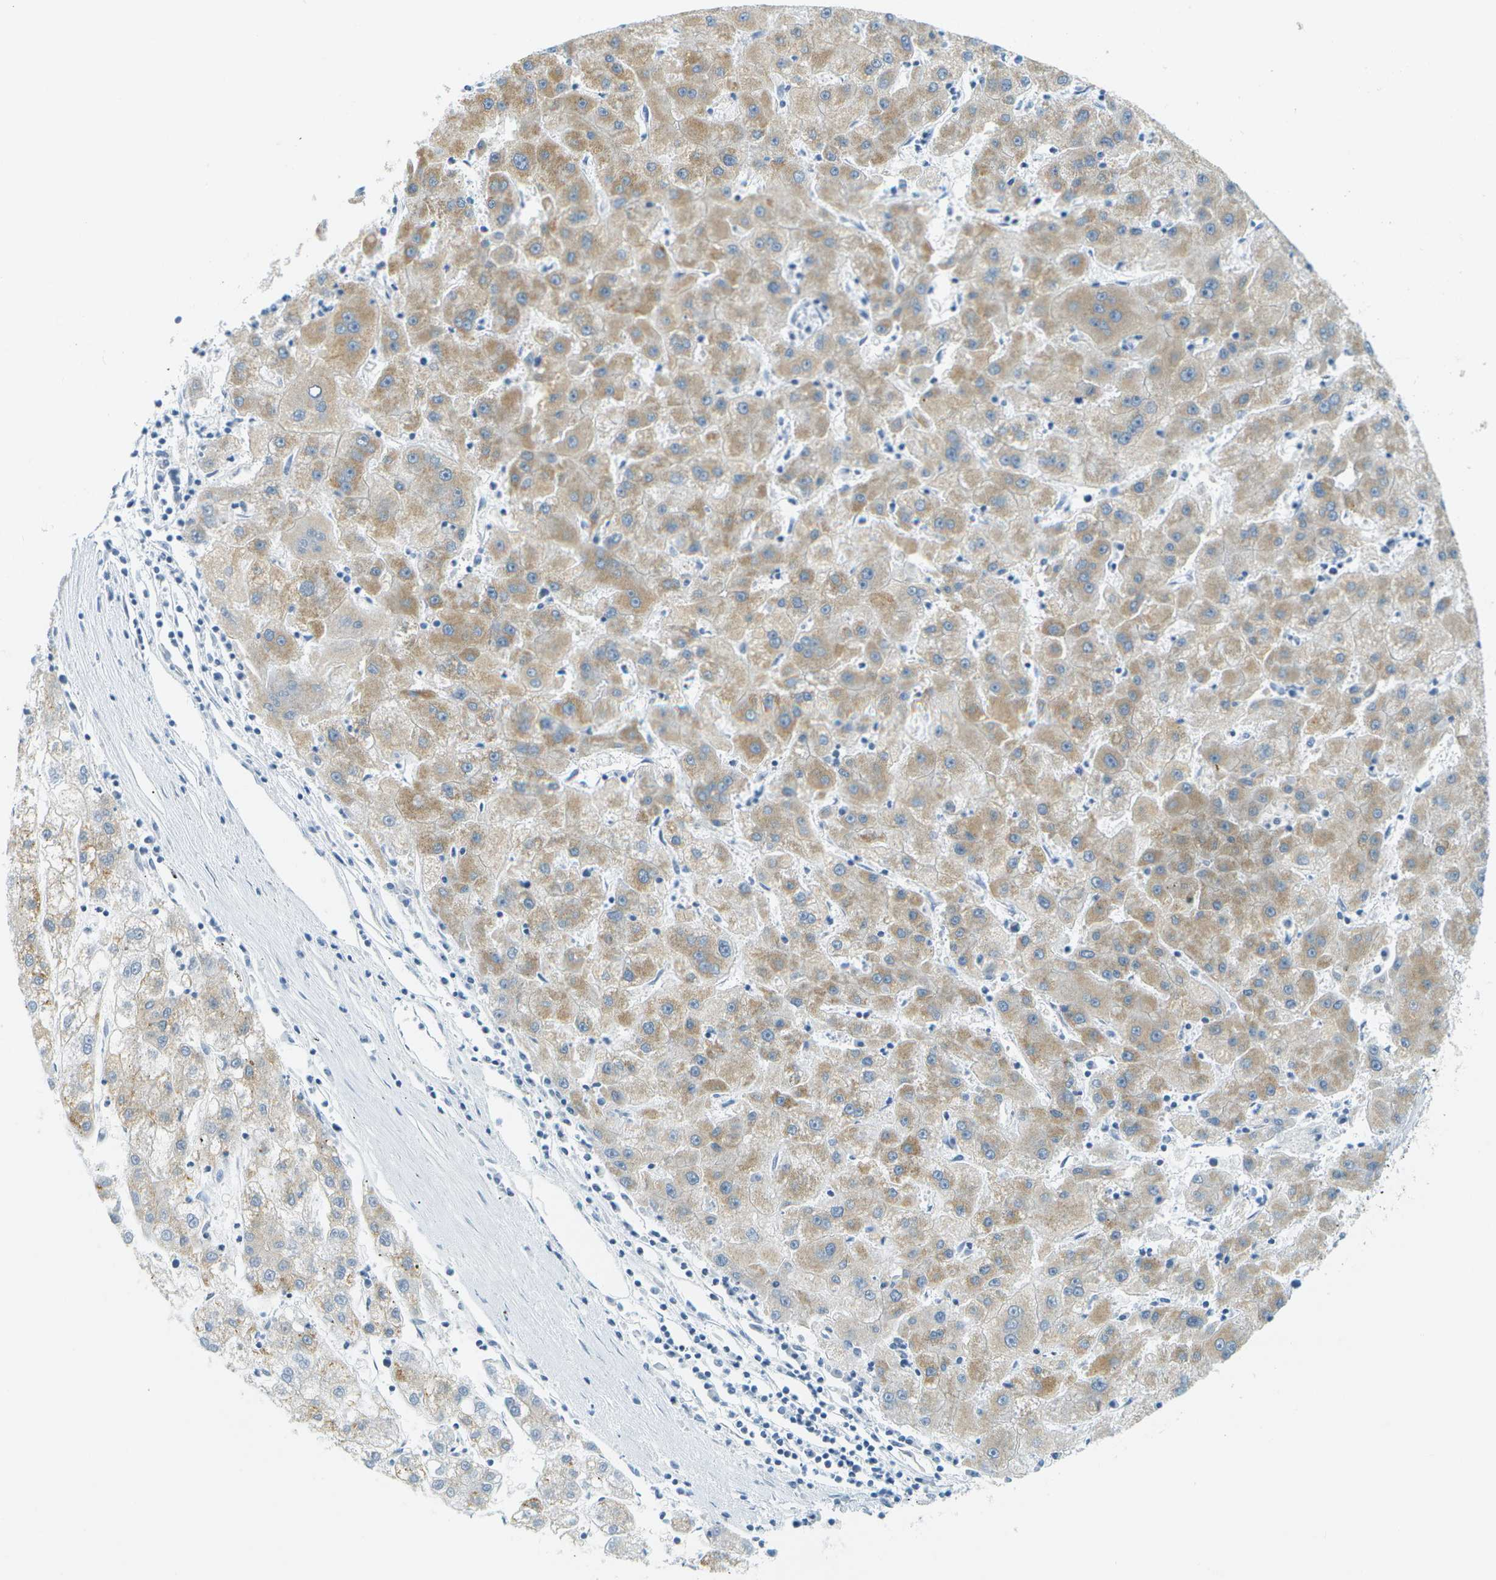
{"staining": {"intensity": "weak", "quantity": ">75%", "location": "cytoplasmic/membranous"}, "tissue": "liver cancer", "cell_type": "Tumor cells", "image_type": "cancer", "snomed": [{"axis": "morphology", "description": "Carcinoma, Hepatocellular, NOS"}, {"axis": "topography", "description": "Liver"}], "caption": "A photomicrograph of hepatocellular carcinoma (liver) stained for a protein exhibits weak cytoplasmic/membranous brown staining in tumor cells.", "gene": "SMYD5", "patient": {"sex": "male", "age": 72}}